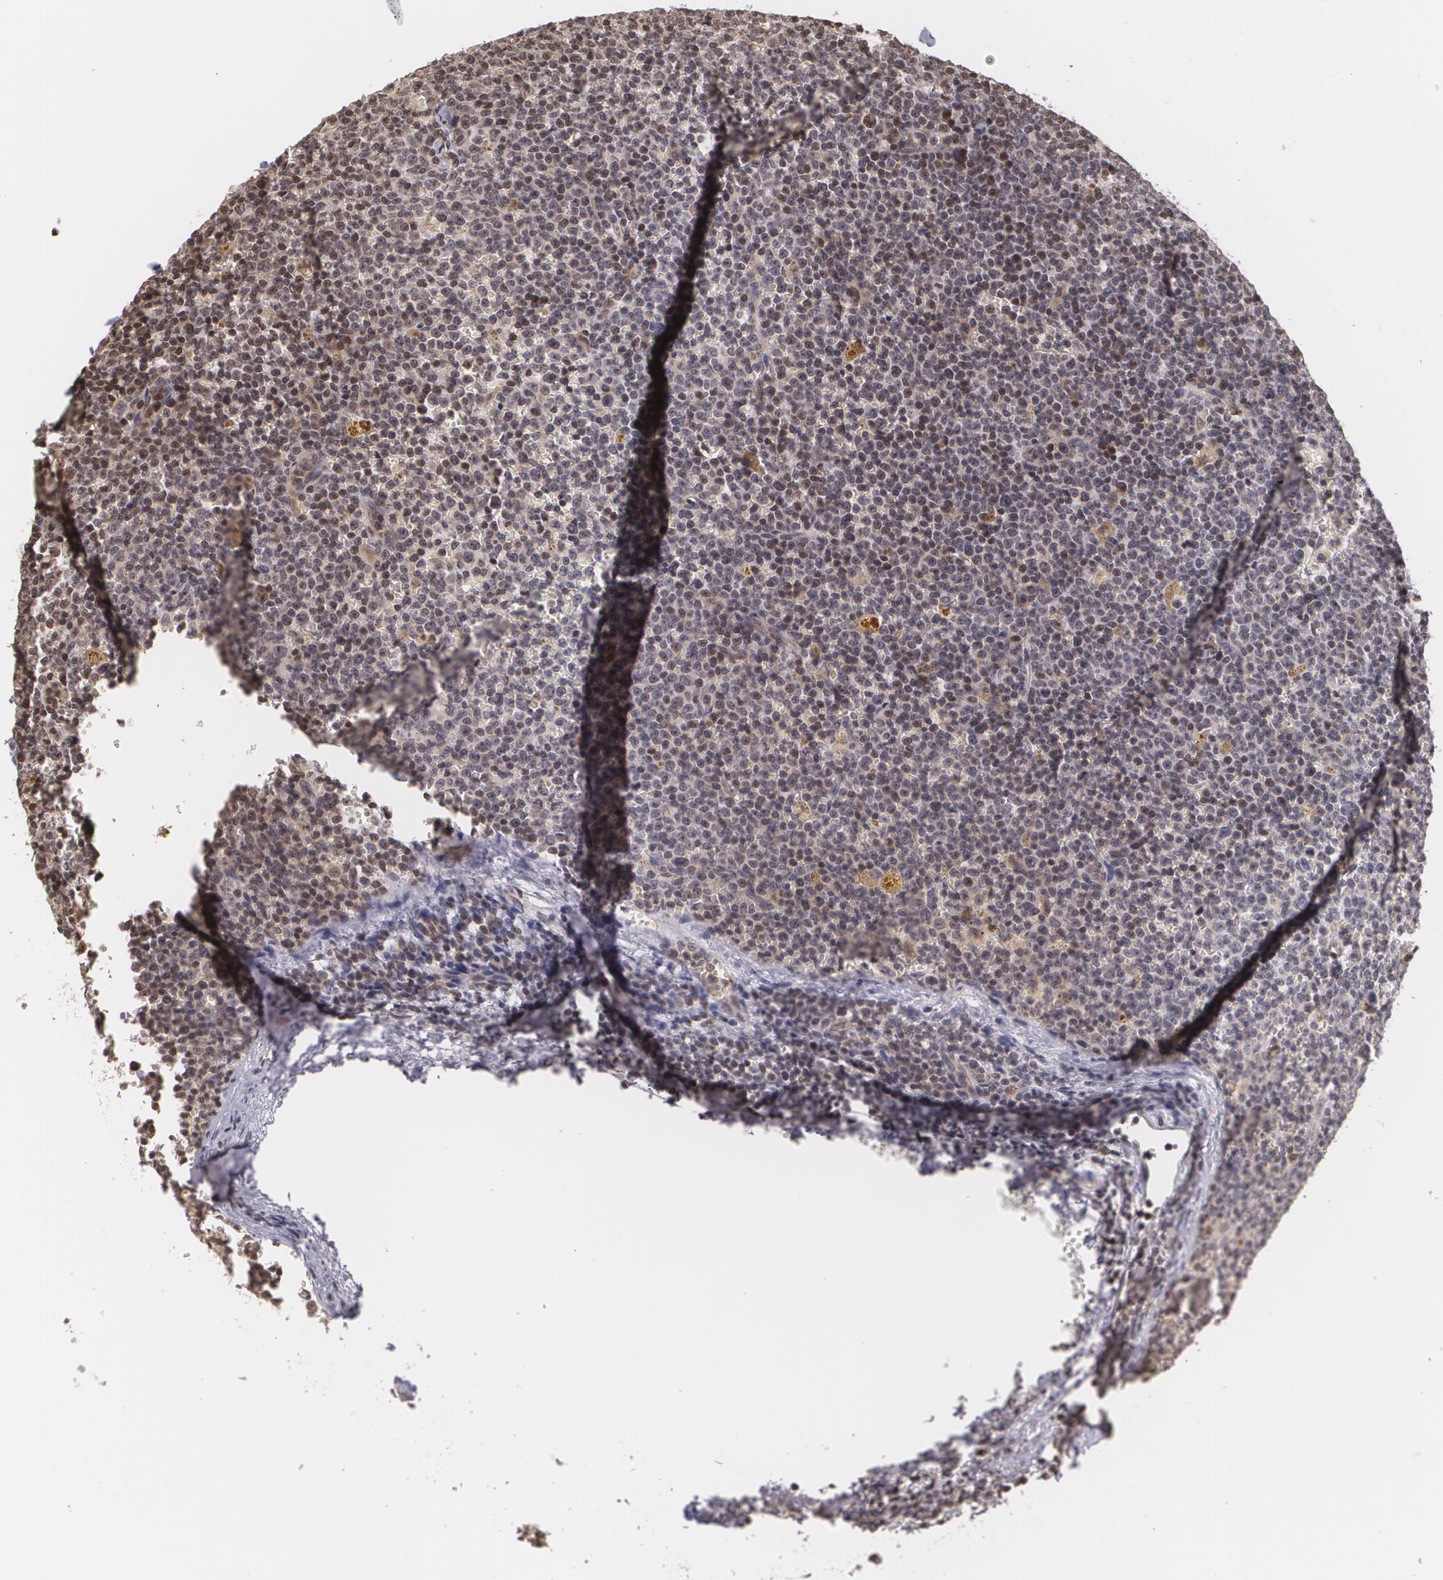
{"staining": {"intensity": "weak", "quantity": ">75%", "location": "nuclear"}, "tissue": "lymphoma", "cell_type": "Tumor cells", "image_type": "cancer", "snomed": [{"axis": "morphology", "description": "Malignant lymphoma, non-Hodgkin's type, Low grade"}, {"axis": "topography", "description": "Lymph node"}], "caption": "Malignant lymphoma, non-Hodgkin's type (low-grade) tissue demonstrates weak nuclear staining in about >75% of tumor cells", "gene": "VAV3", "patient": {"sex": "male", "age": 50}}